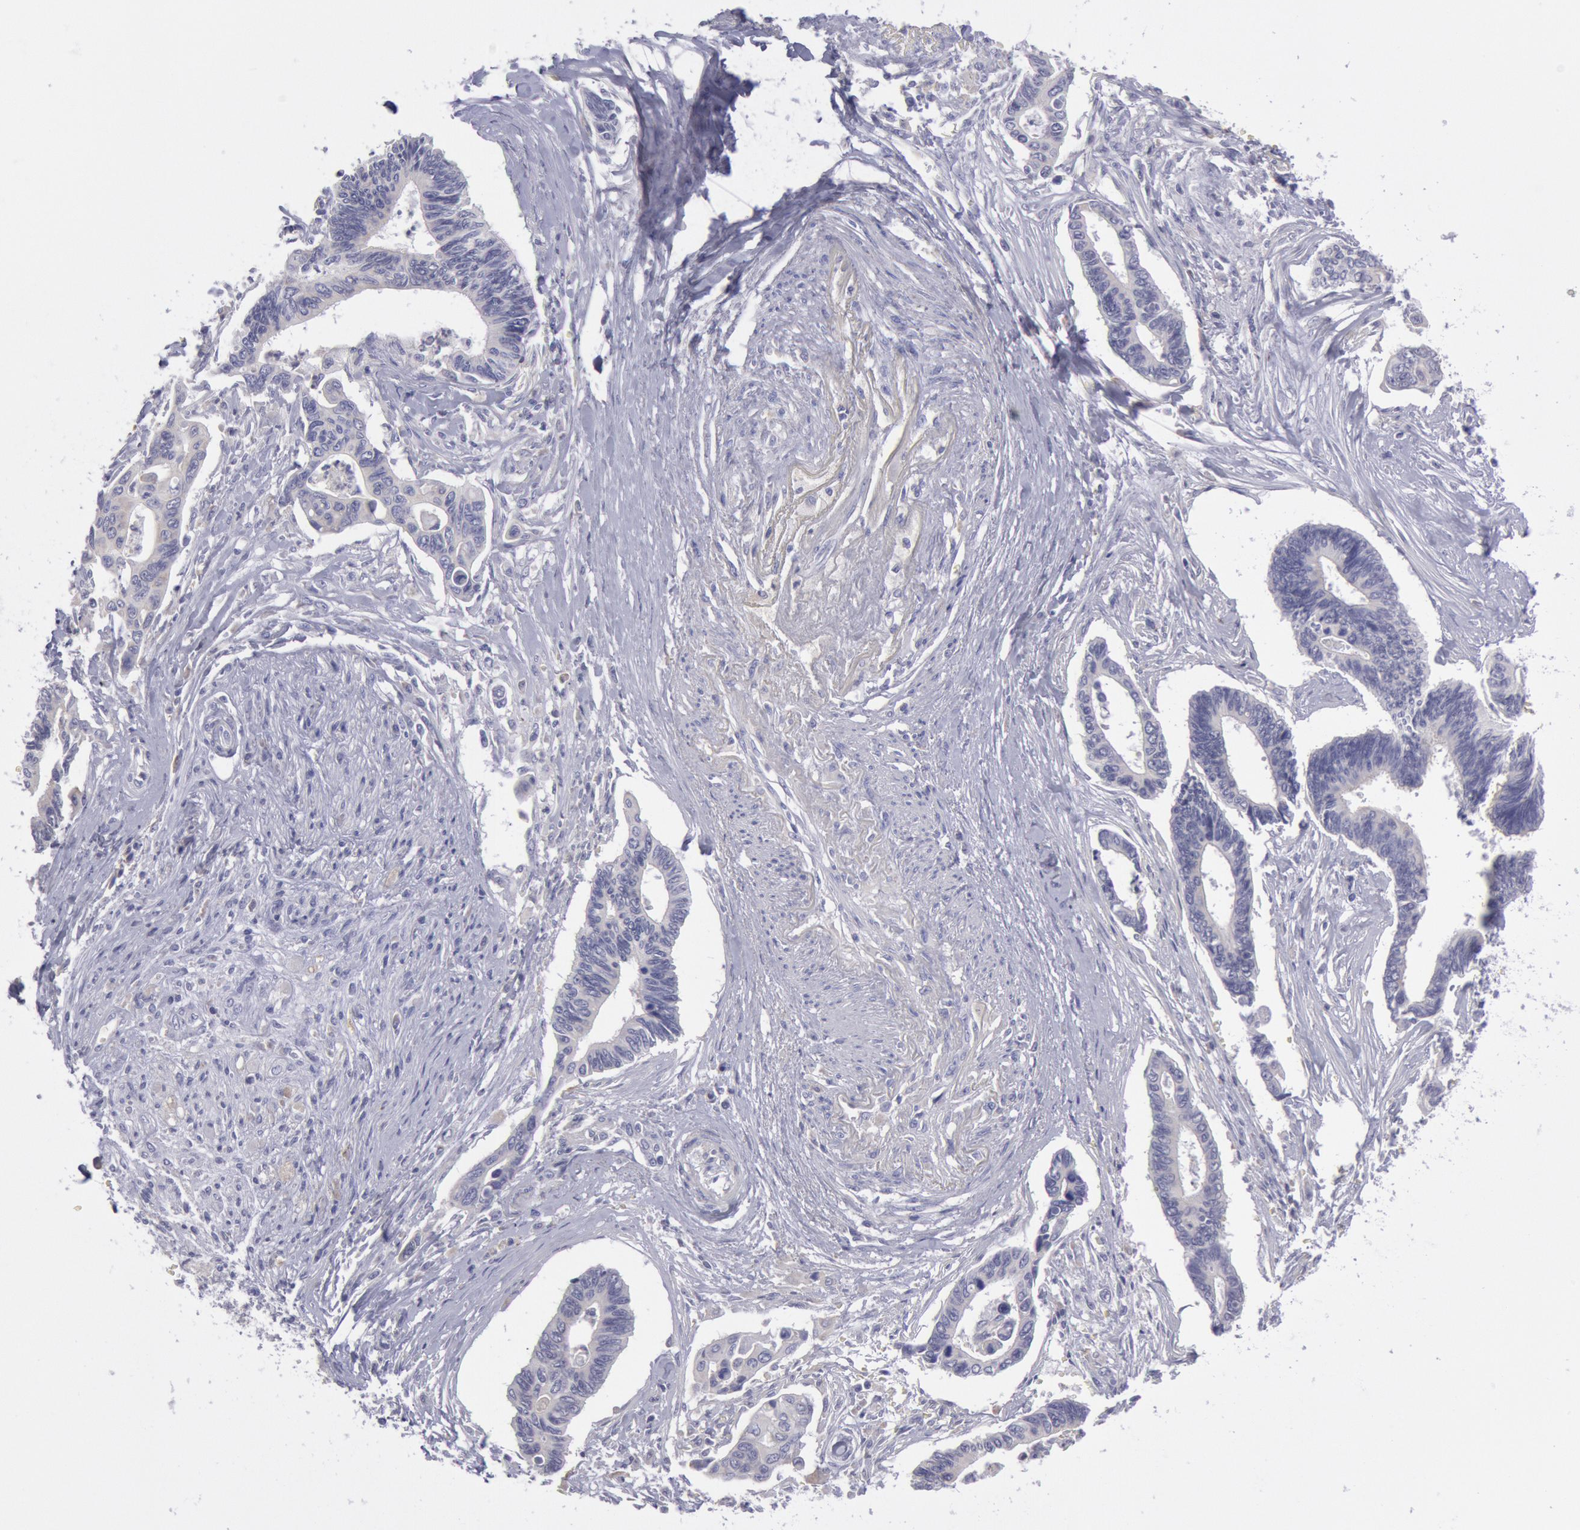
{"staining": {"intensity": "negative", "quantity": "none", "location": "none"}, "tissue": "pancreatic cancer", "cell_type": "Tumor cells", "image_type": "cancer", "snomed": [{"axis": "morphology", "description": "Adenocarcinoma, NOS"}, {"axis": "topography", "description": "Pancreas"}], "caption": "This is a histopathology image of immunohistochemistry staining of pancreatic cancer (adenocarcinoma), which shows no positivity in tumor cells.", "gene": "MYH7", "patient": {"sex": "female", "age": 70}}